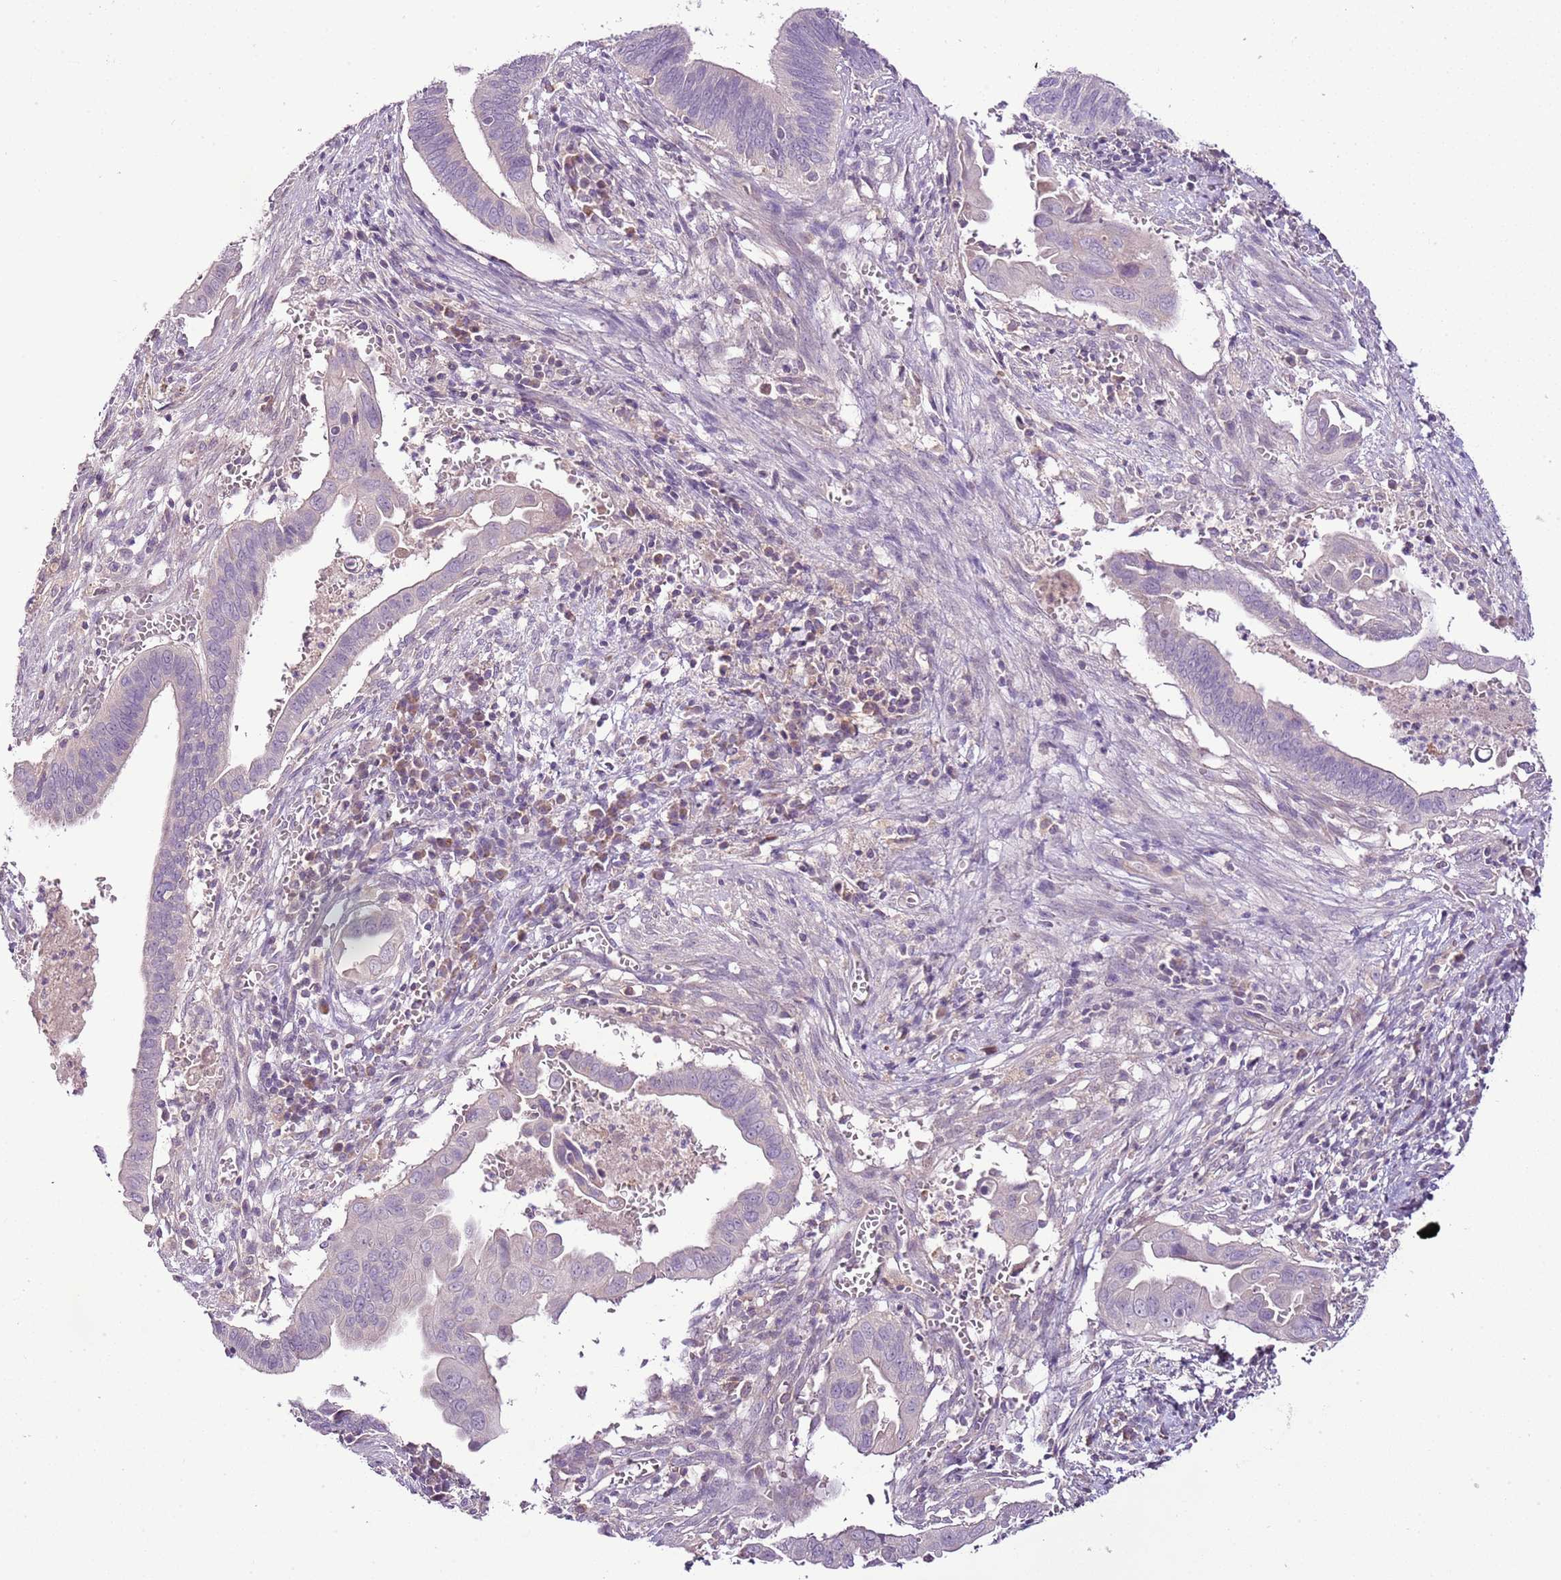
{"staining": {"intensity": "negative", "quantity": "none", "location": "none"}, "tissue": "cervical cancer", "cell_type": "Tumor cells", "image_type": "cancer", "snomed": [{"axis": "morphology", "description": "Adenocarcinoma, NOS"}, {"axis": "topography", "description": "Cervix"}], "caption": "A micrograph of cervical adenocarcinoma stained for a protein shows no brown staining in tumor cells.", "gene": "CMKLR1", "patient": {"sex": "female", "age": 42}}